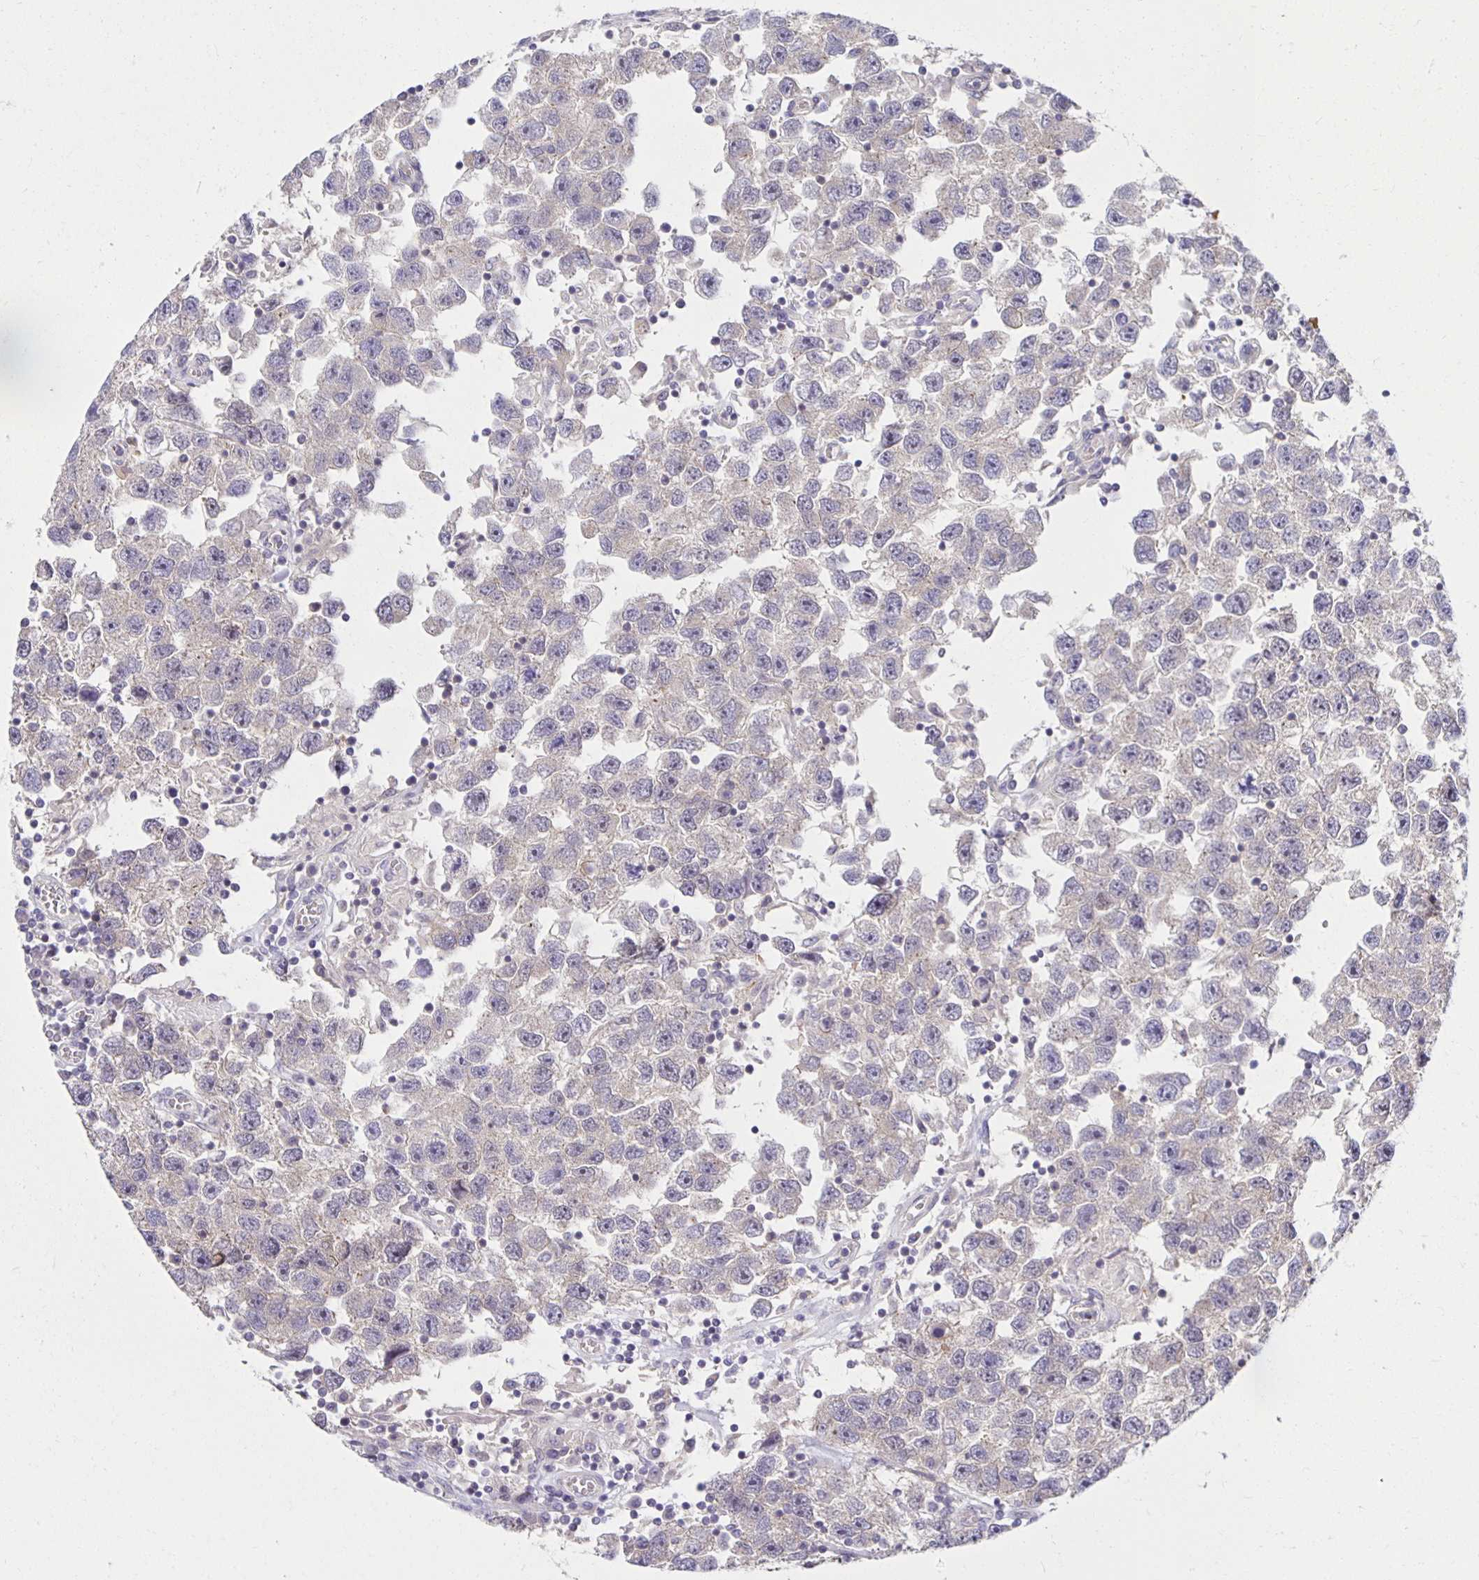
{"staining": {"intensity": "negative", "quantity": "none", "location": "none"}, "tissue": "testis cancer", "cell_type": "Tumor cells", "image_type": "cancer", "snomed": [{"axis": "morphology", "description": "Seminoma, NOS"}, {"axis": "topography", "description": "Testis"}], "caption": "A micrograph of human testis cancer is negative for staining in tumor cells.", "gene": "MIEN1", "patient": {"sex": "male", "age": 26}}